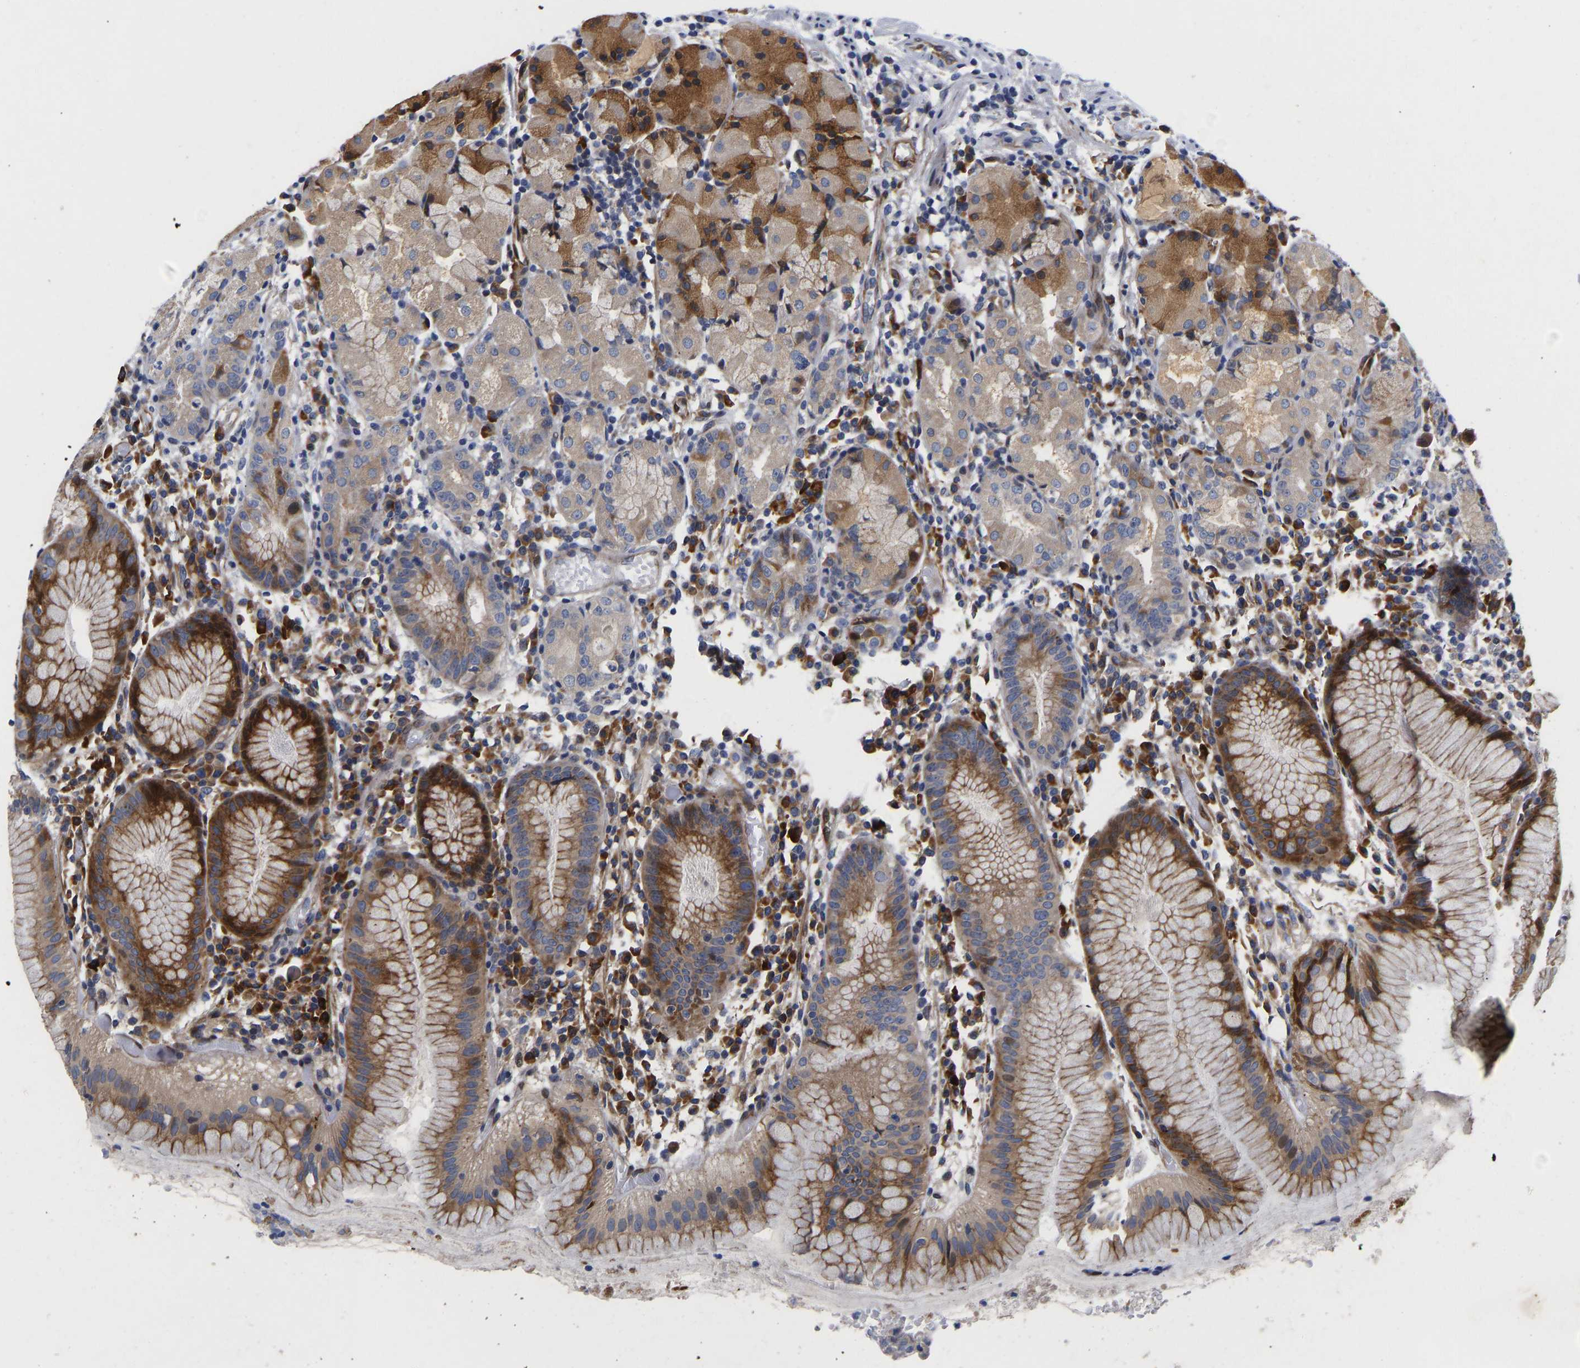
{"staining": {"intensity": "moderate", "quantity": ">75%", "location": "cytoplasmic/membranous"}, "tissue": "stomach", "cell_type": "Glandular cells", "image_type": "normal", "snomed": [{"axis": "morphology", "description": "Normal tissue, NOS"}, {"axis": "topography", "description": "Stomach"}, {"axis": "topography", "description": "Stomach, lower"}], "caption": "Stomach was stained to show a protein in brown. There is medium levels of moderate cytoplasmic/membranous positivity in approximately >75% of glandular cells. The staining was performed using DAB to visualize the protein expression in brown, while the nuclei were stained in blue with hematoxylin (Magnification: 20x).", "gene": "TMEM38B", "patient": {"sex": "female", "age": 75}}